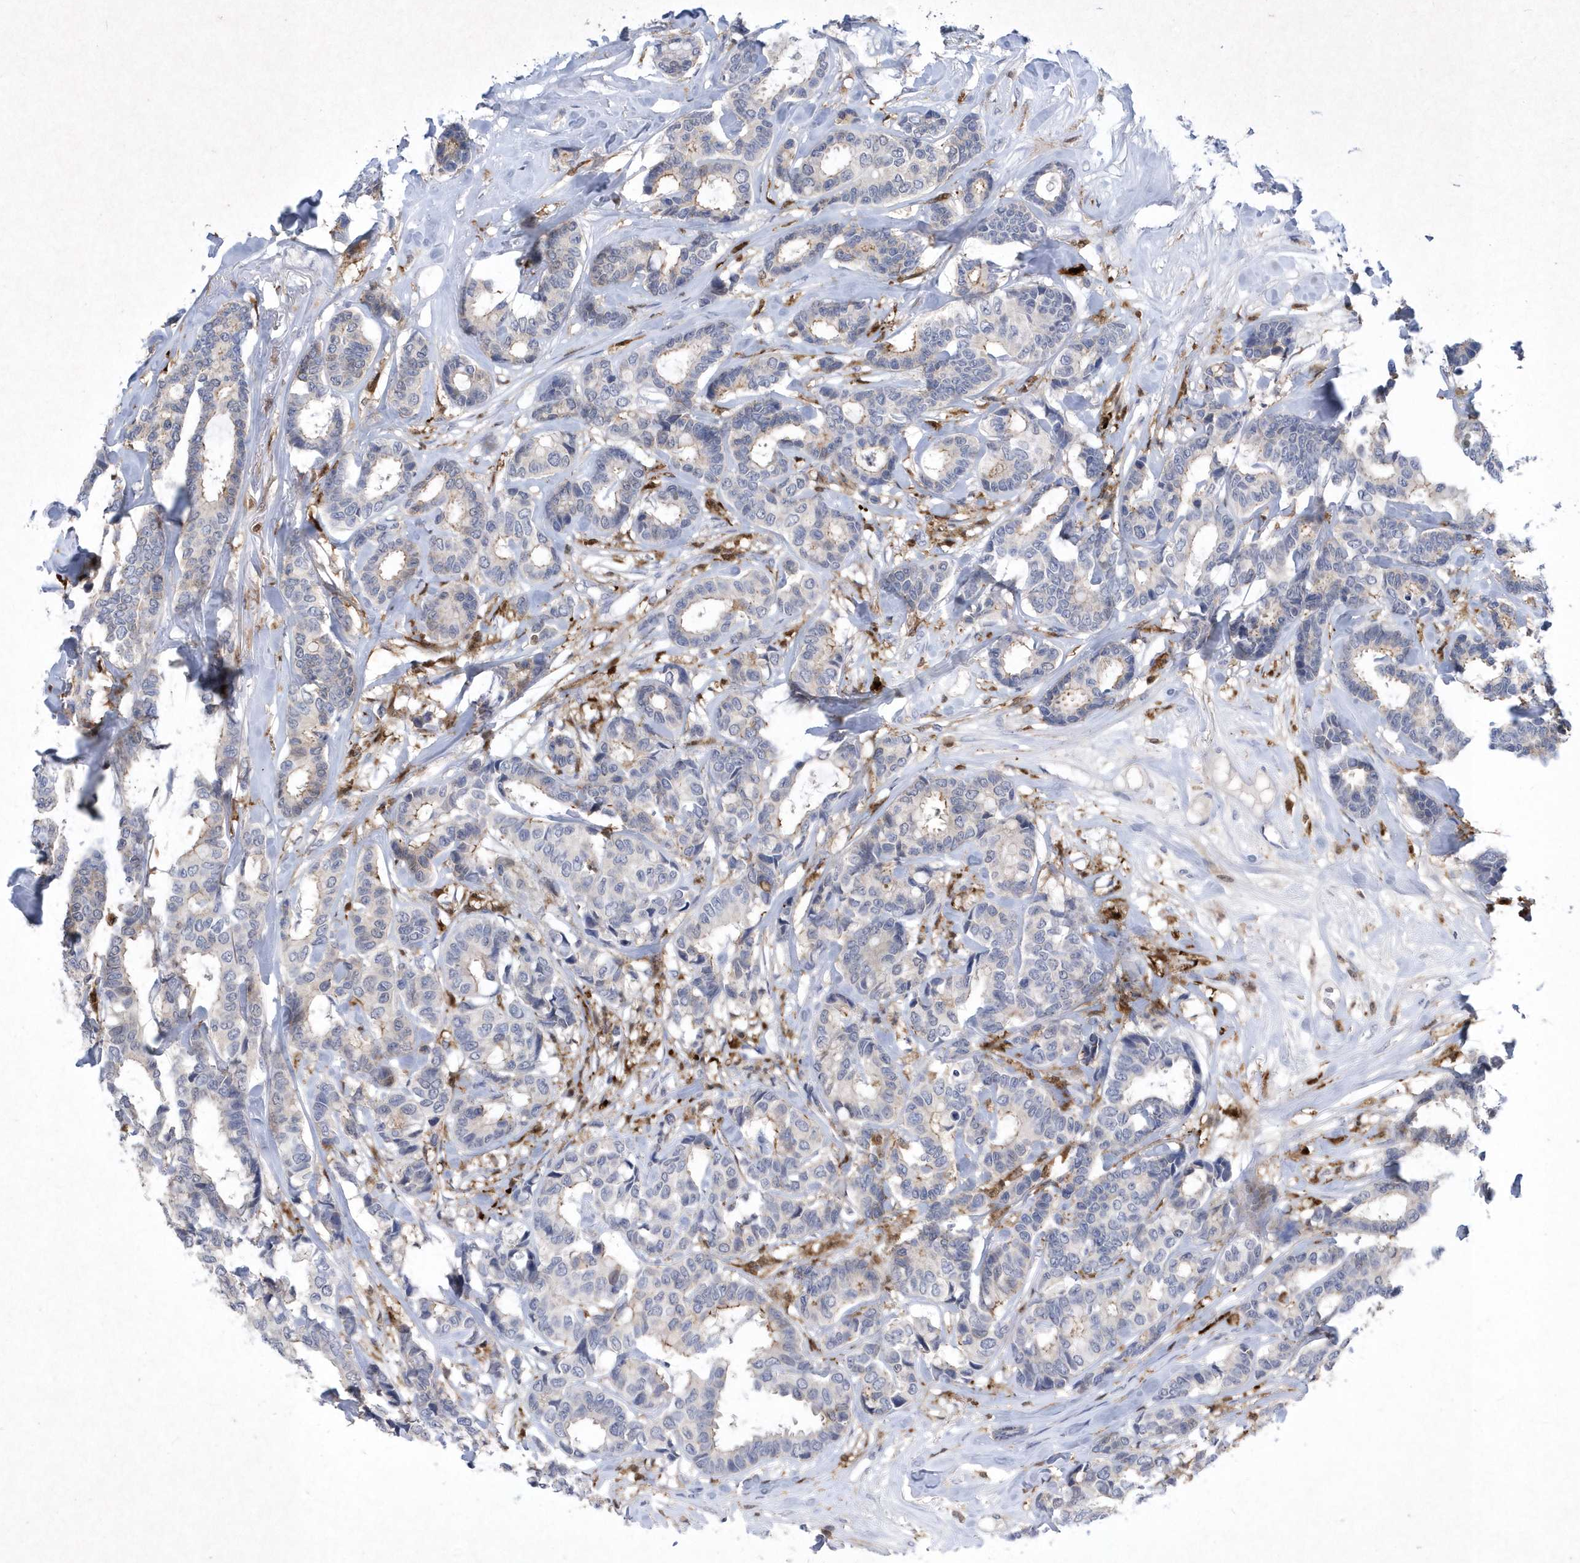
{"staining": {"intensity": "negative", "quantity": "none", "location": "none"}, "tissue": "breast cancer", "cell_type": "Tumor cells", "image_type": "cancer", "snomed": [{"axis": "morphology", "description": "Duct carcinoma"}, {"axis": "topography", "description": "Breast"}], "caption": "Immunohistochemical staining of human breast invasive ductal carcinoma displays no significant staining in tumor cells.", "gene": "BHLHA15", "patient": {"sex": "female", "age": 87}}